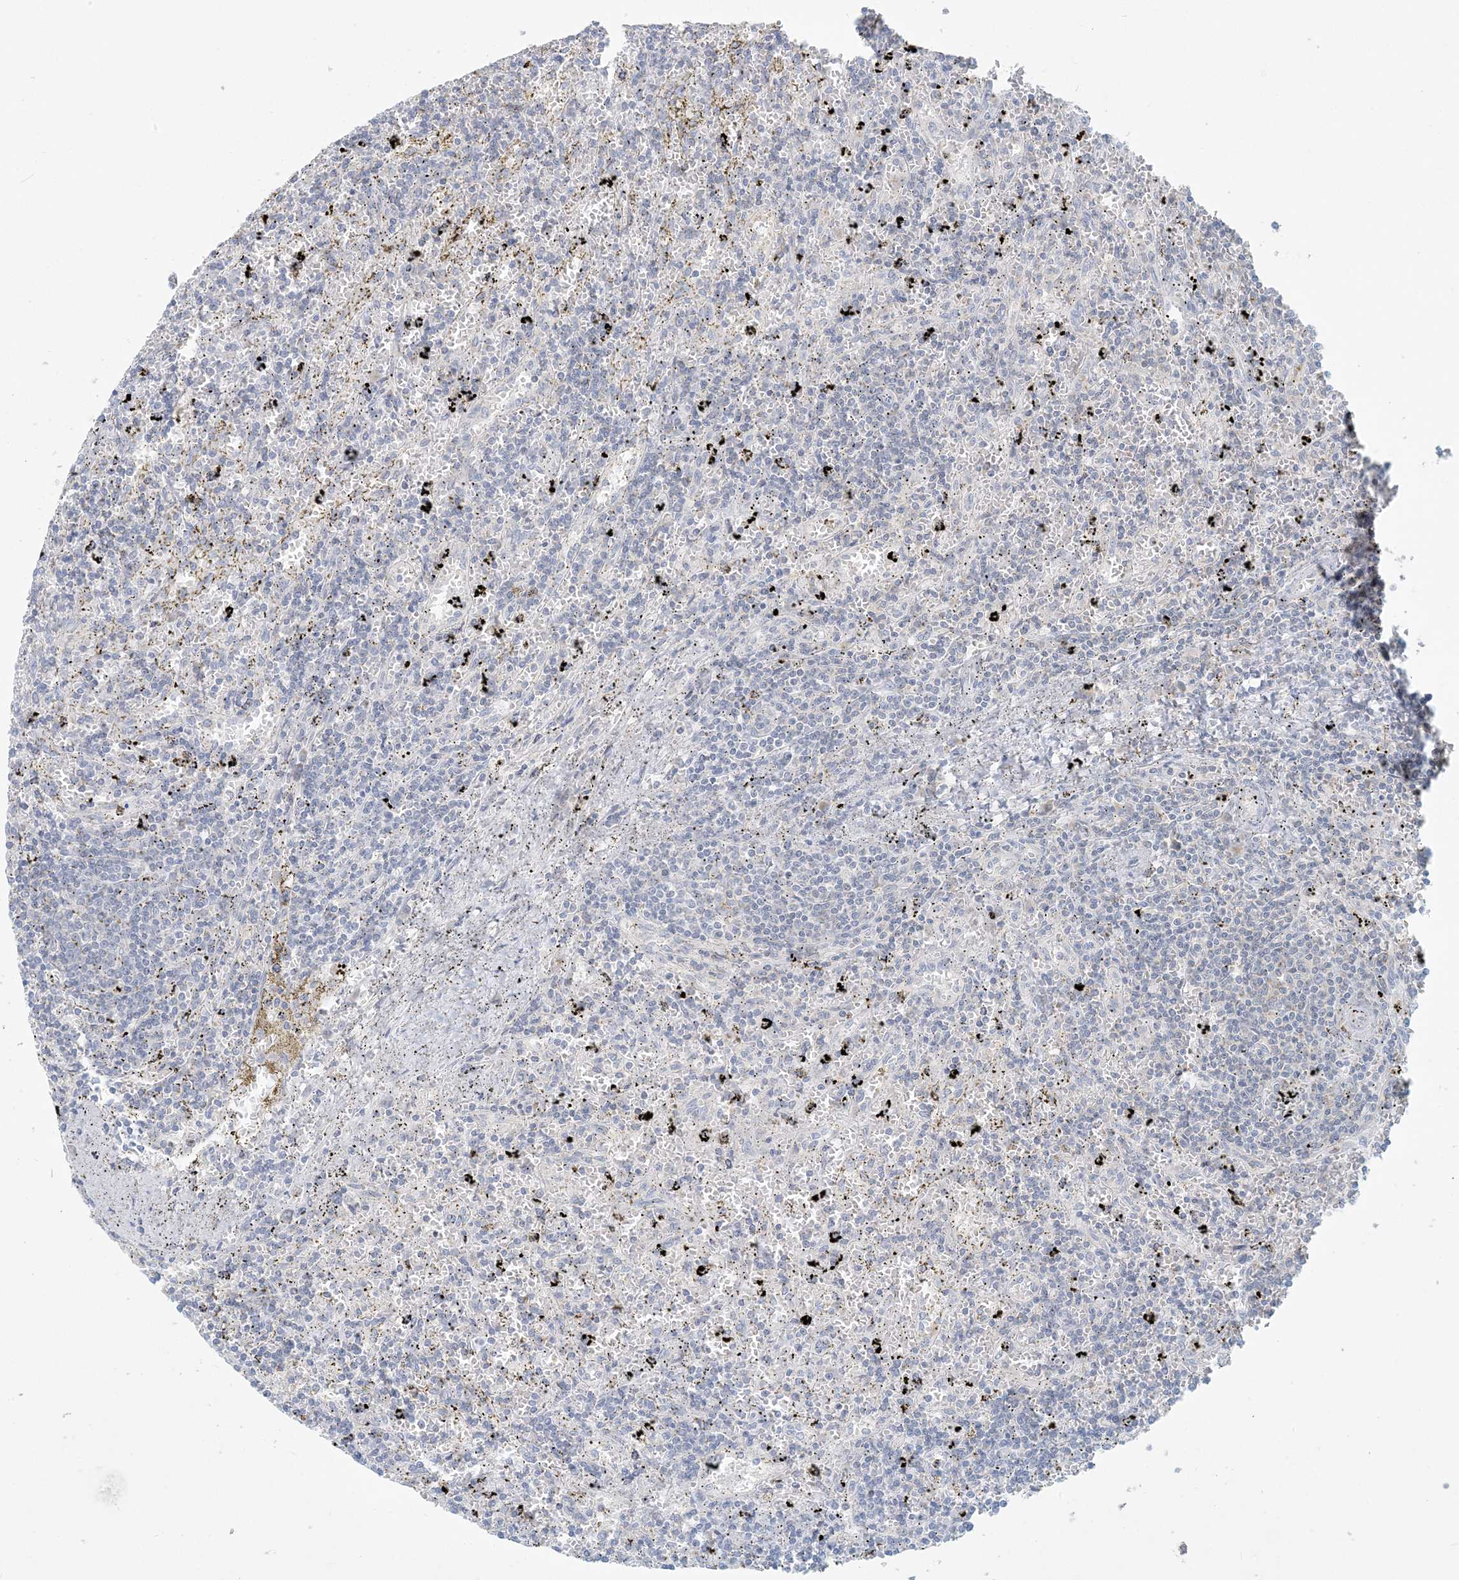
{"staining": {"intensity": "negative", "quantity": "none", "location": "none"}, "tissue": "lymphoma", "cell_type": "Tumor cells", "image_type": "cancer", "snomed": [{"axis": "morphology", "description": "Malignant lymphoma, non-Hodgkin's type, Low grade"}, {"axis": "topography", "description": "Spleen"}], "caption": "This is an IHC micrograph of human malignant lymphoma, non-Hodgkin's type (low-grade). There is no staining in tumor cells.", "gene": "HACL1", "patient": {"sex": "male", "age": 76}}